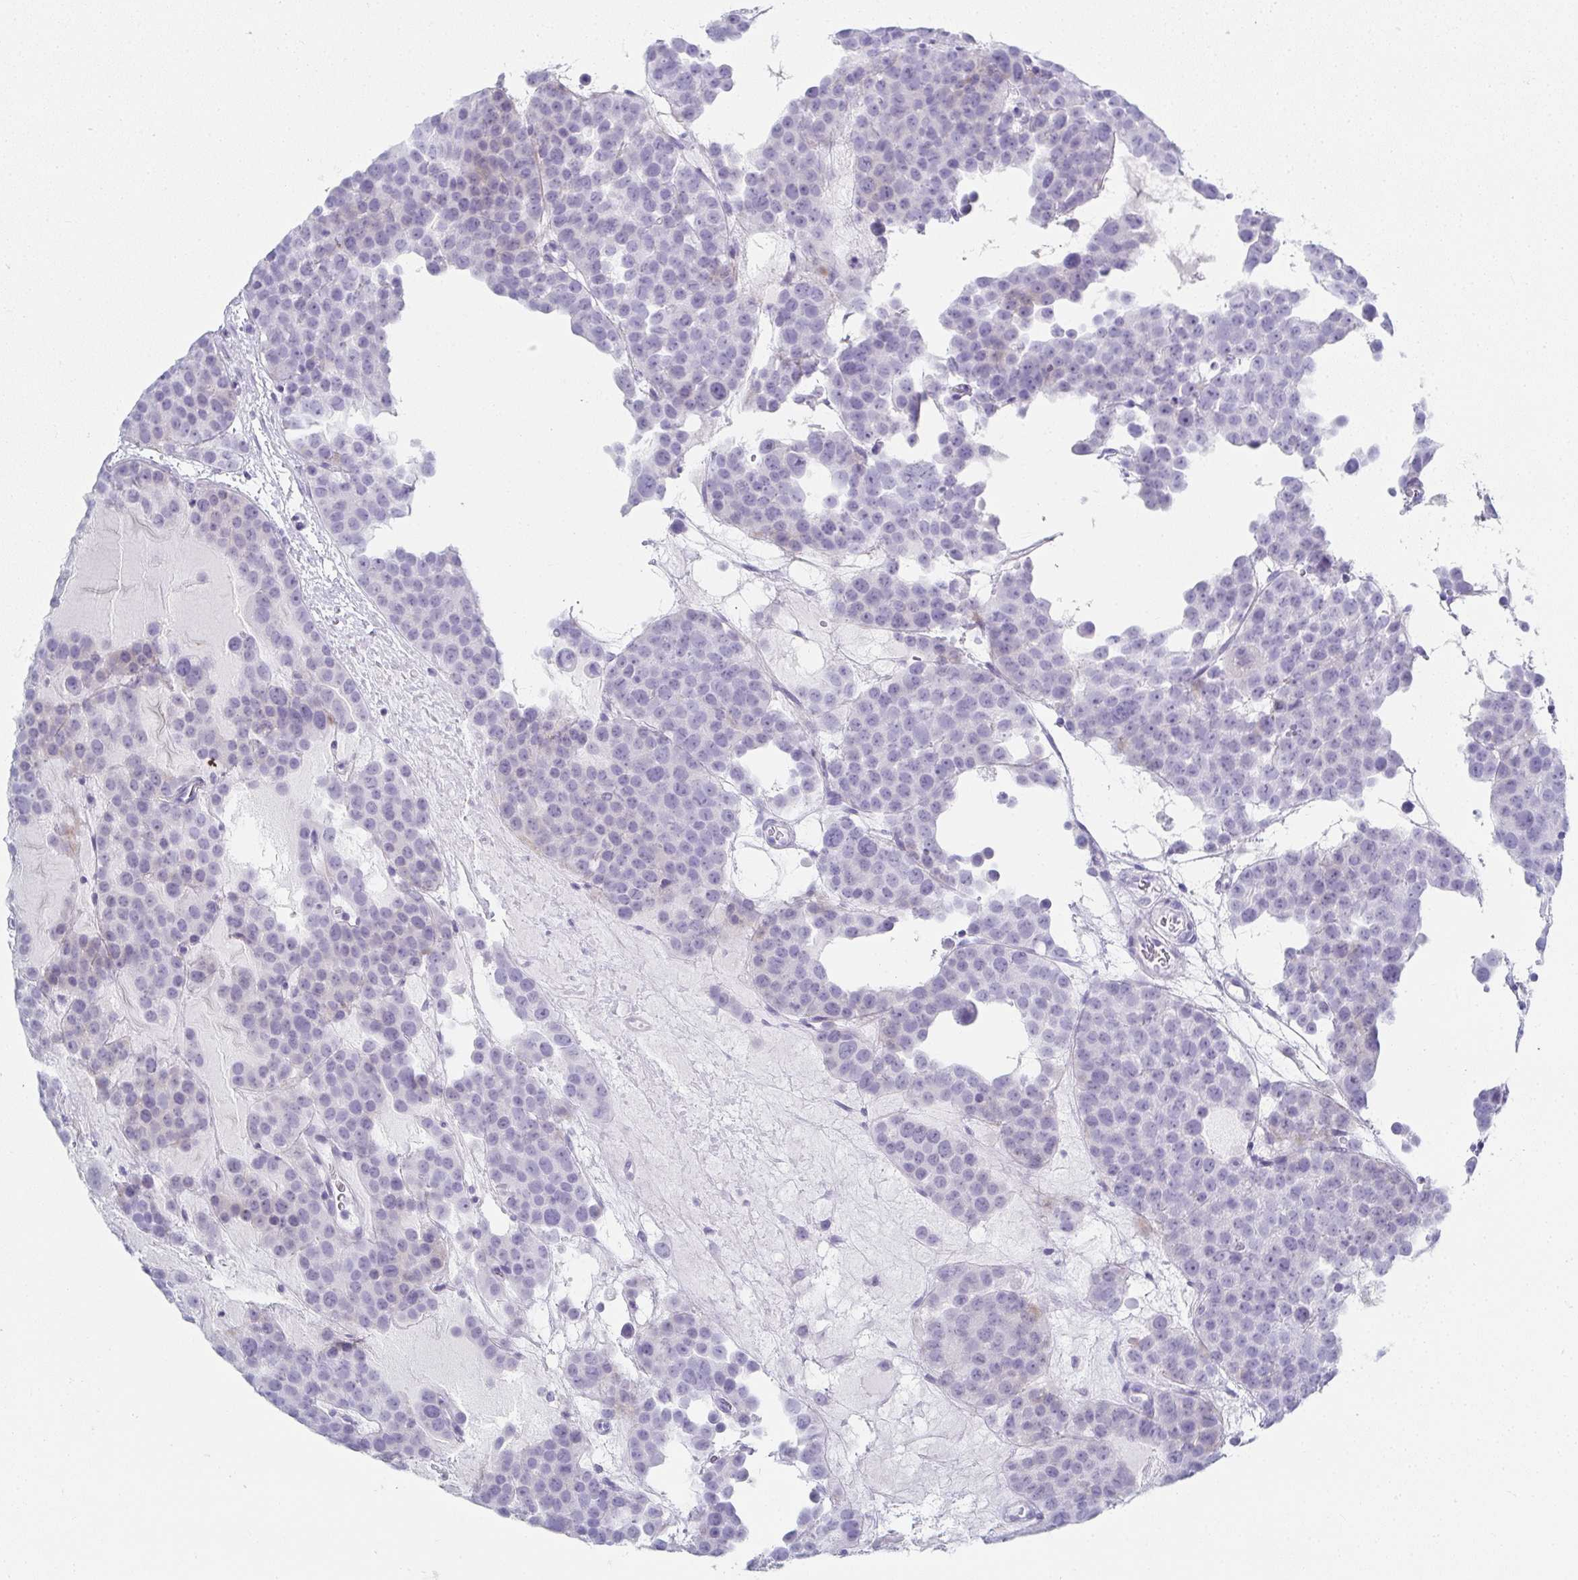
{"staining": {"intensity": "negative", "quantity": "none", "location": "none"}, "tissue": "testis cancer", "cell_type": "Tumor cells", "image_type": "cancer", "snomed": [{"axis": "morphology", "description": "Seminoma, NOS"}, {"axis": "topography", "description": "Testis"}], "caption": "Immunohistochemistry of testis seminoma demonstrates no positivity in tumor cells. (DAB immunohistochemistry visualized using brightfield microscopy, high magnification).", "gene": "SYCP1", "patient": {"sex": "male", "age": 71}}